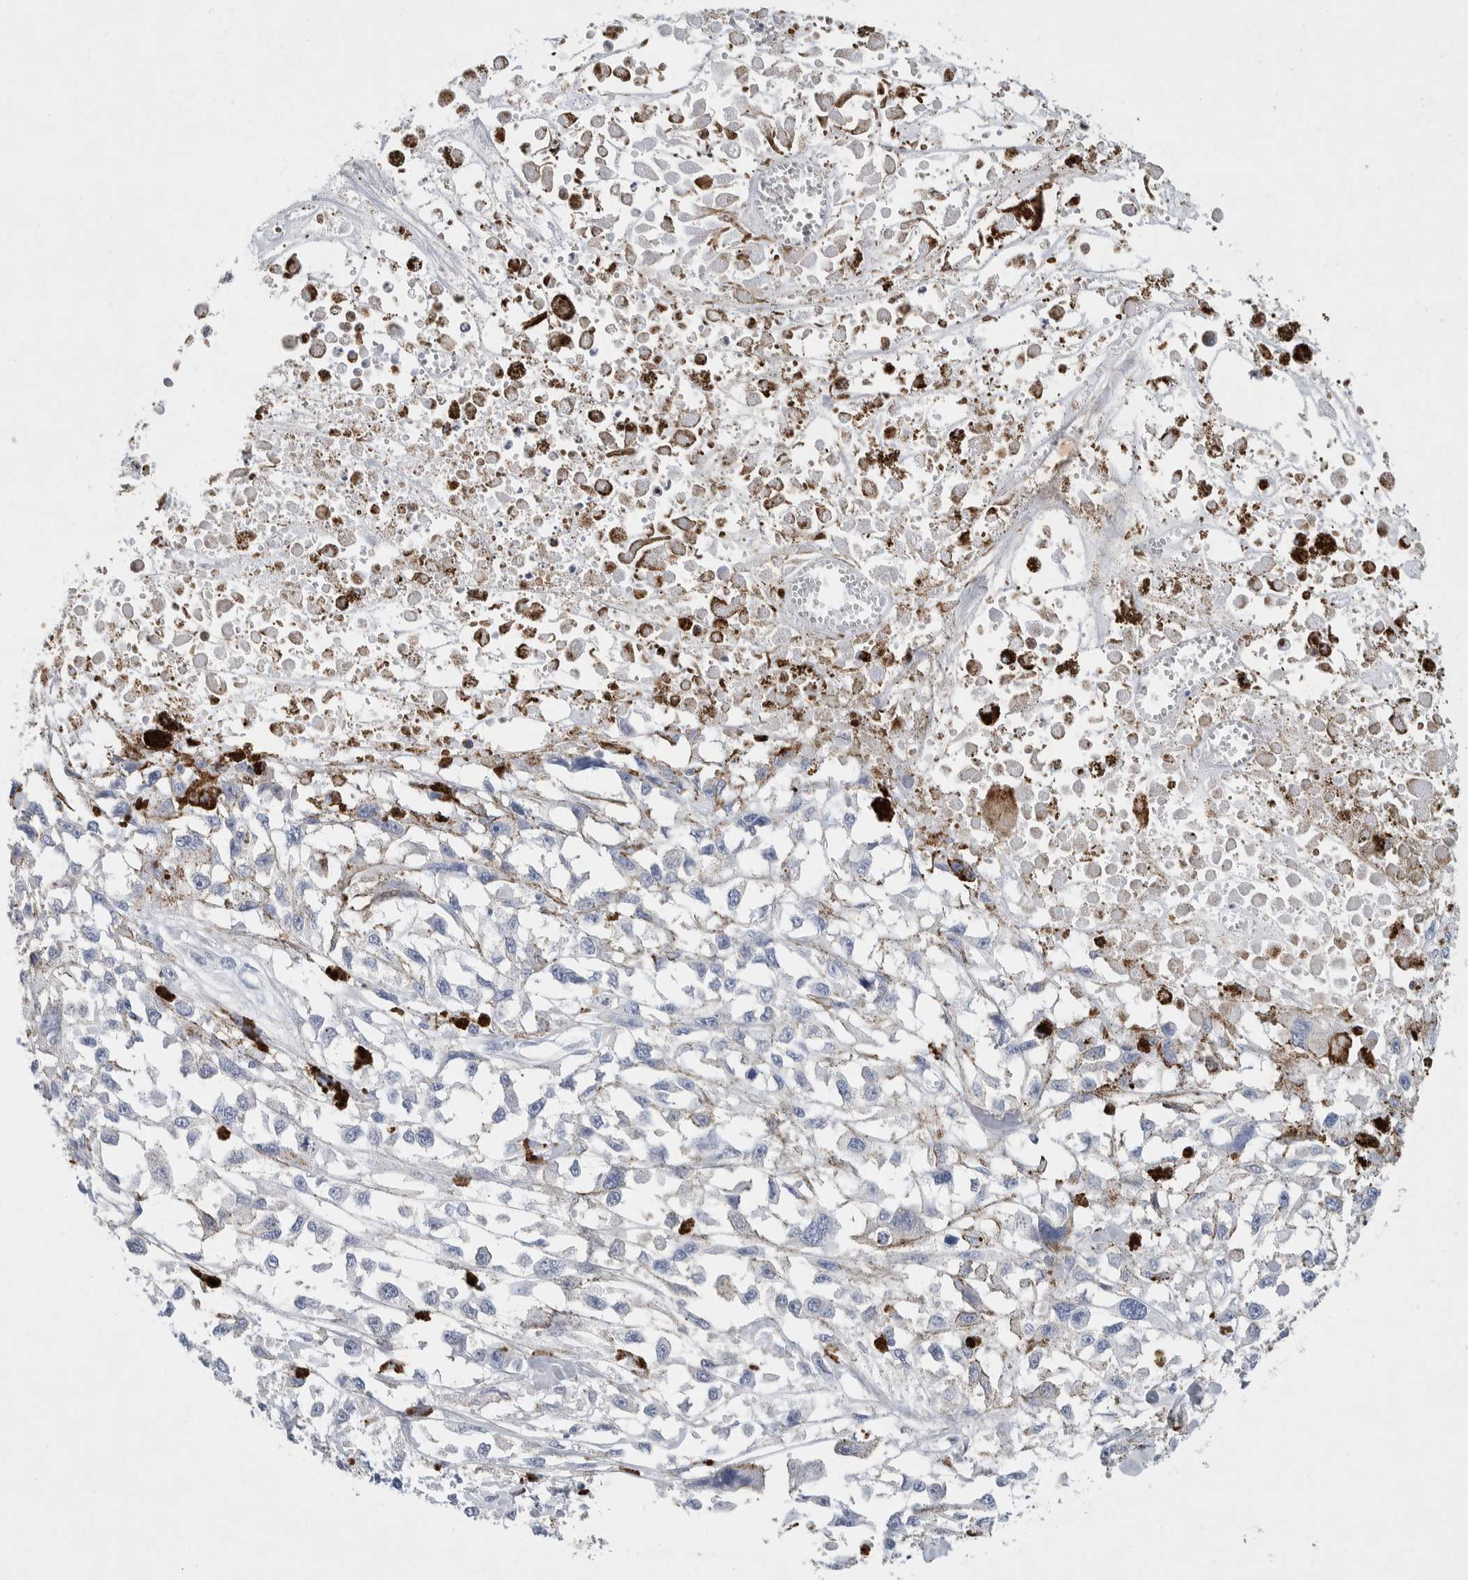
{"staining": {"intensity": "negative", "quantity": "none", "location": "none"}, "tissue": "melanoma", "cell_type": "Tumor cells", "image_type": "cancer", "snomed": [{"axis": "morphology", "description": "Malignant melanoma, Metastatic site"}, {"axis": "topography", "description": "Lymph node"}], "caption": "Human malignant melanoma (metastatic site) stained for a protein using immunohistochemistry exhibits no expression in tumor cells.", "gene": "NCF2", "patient": {"sex": "male", "age": 59}}